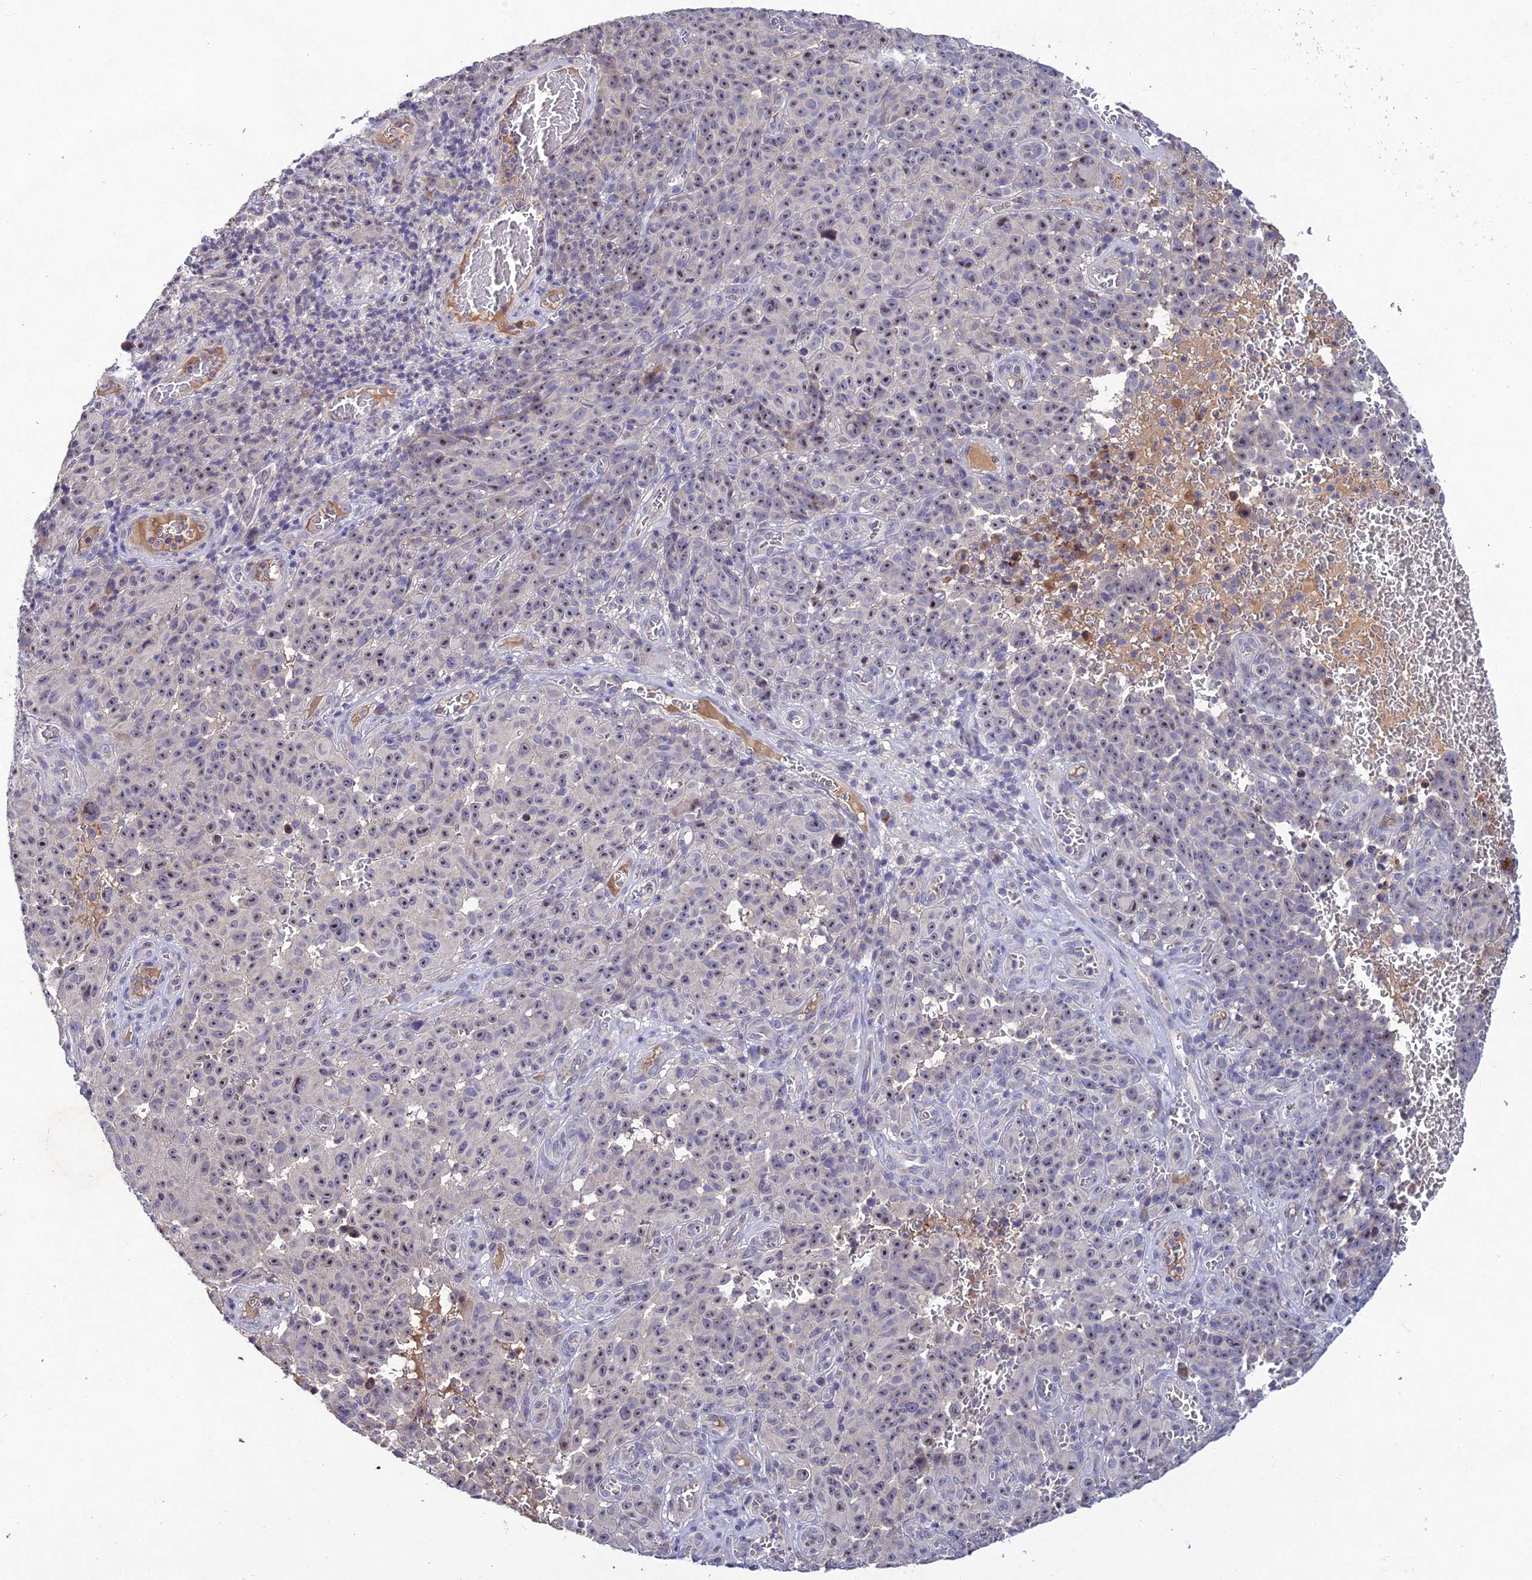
{"staining": {"intensity": "negative", "quantity": "none", "location": "none"}, "tissue": "melanoma", "cell_type": "Tumor cells", "image_type": "cancer", "snomed": [{"axis": "morphology", "description": "Malignant melanoma, NOS"}, {"axis": "topography", "description": "Skin"}], "caption": "High power microscopy micrograph of an immunohistochemistry (IHC) image of melanoma, revealing no significant positivity in tumor cells.", "gene": "CHST5", "patient": {"sex": "female", "age": 82}}